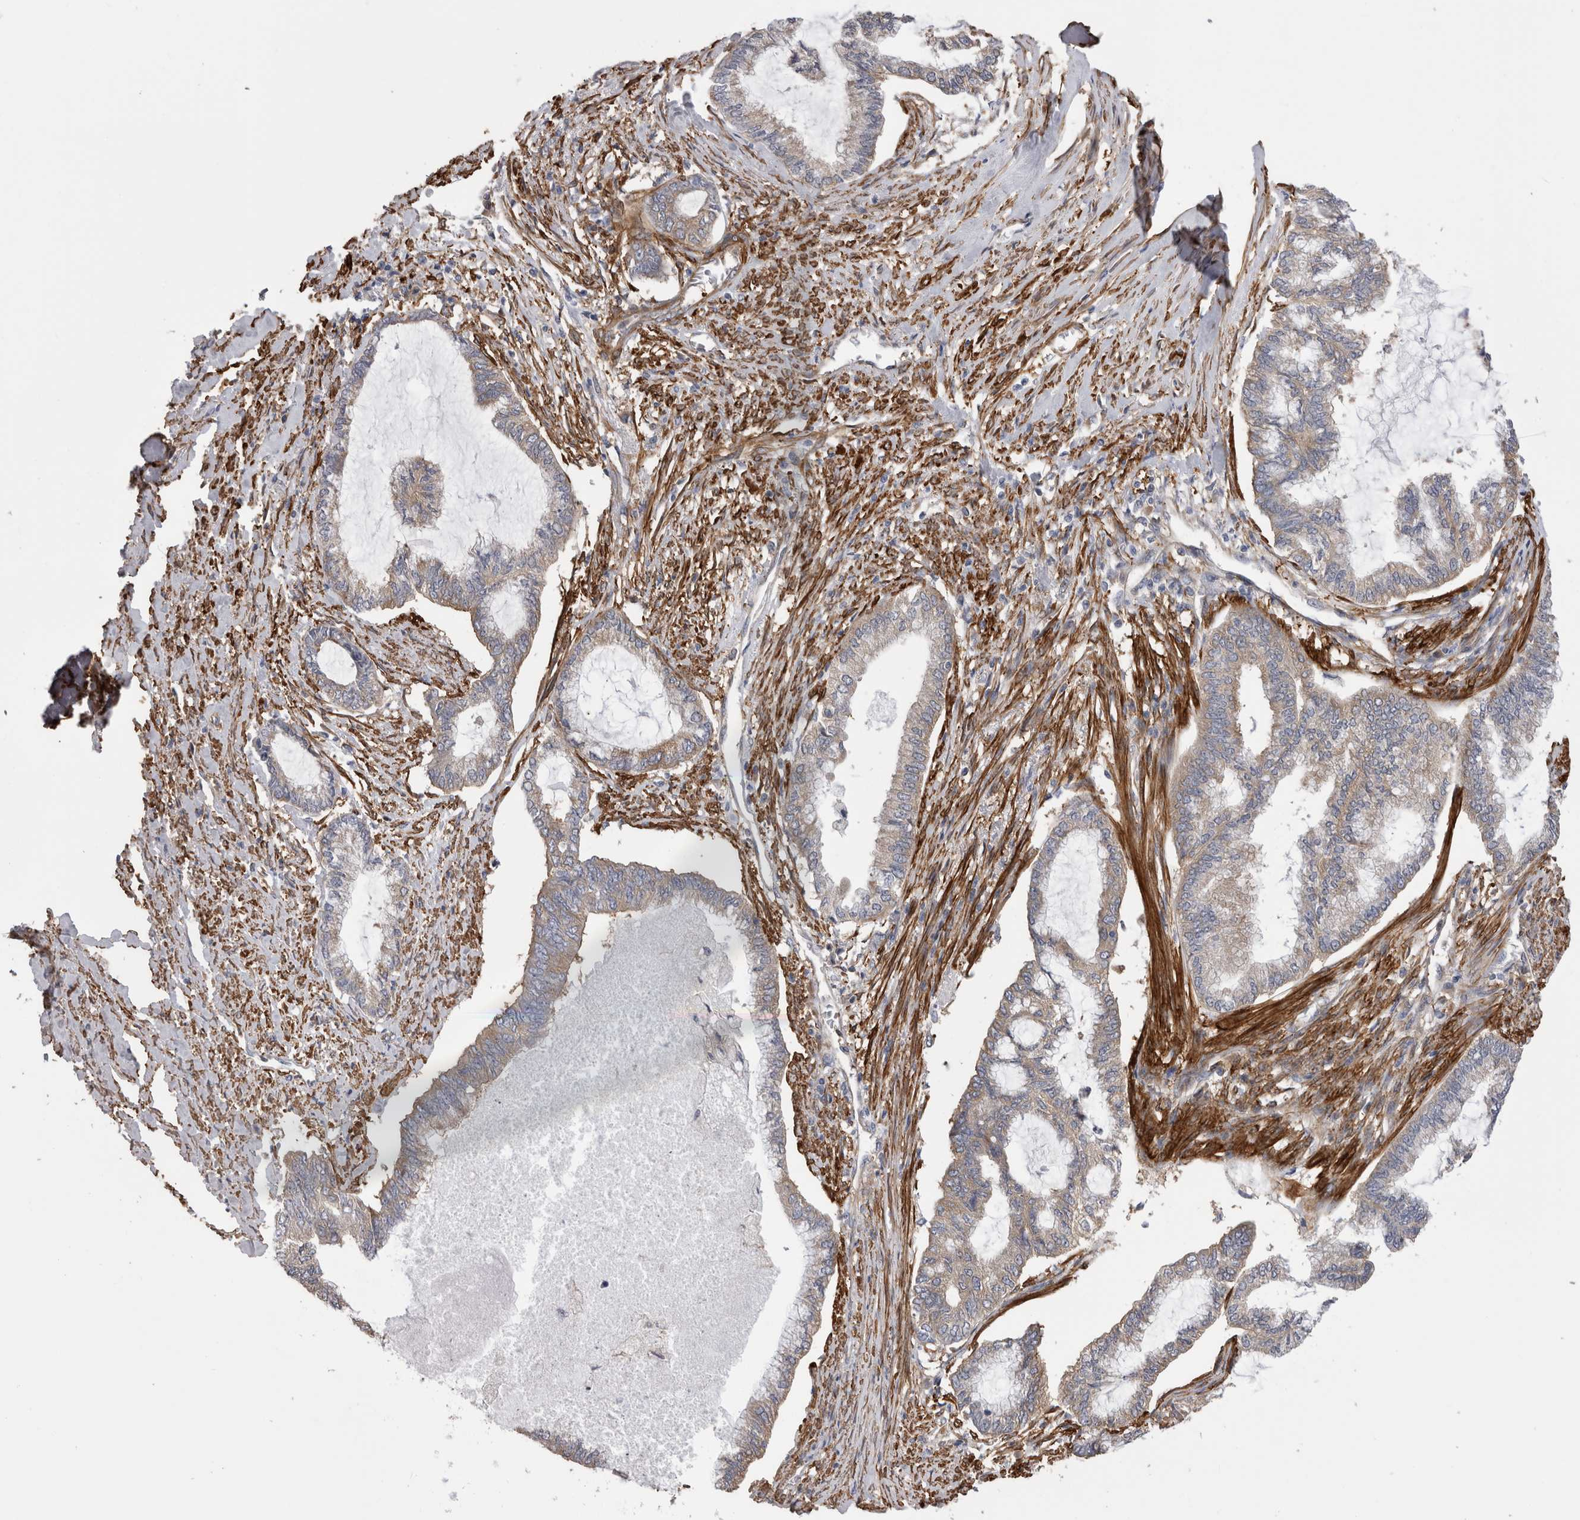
{"staining": {"intensity": "weak", "quantity": "<25%", "location": "cytoplasmic/membranous"}, "tissue": "endometrial cancer", "cell_type": "Tumor cells", "image_type": "cancer", "snomed": [{"axis": "morphology", "description": "Adenocarcinoma, NOS"}, {"axis": "topography", "description": "Endometrium"}], "caption": "Immunohistochemistry (IHC) image of adenocarcinoma (endometrial) stained for a protein (brown), which shows no expression in tumor cells. The staining was performed using DAB (3,3'-diaminobenzidine) to visualize the protein expression in brown, while the nuclei were stained in blue with hematoxylin (Magnification: 20x).", "gene": "EPRS1", "patient": {"sex": "female", "age": 86}}